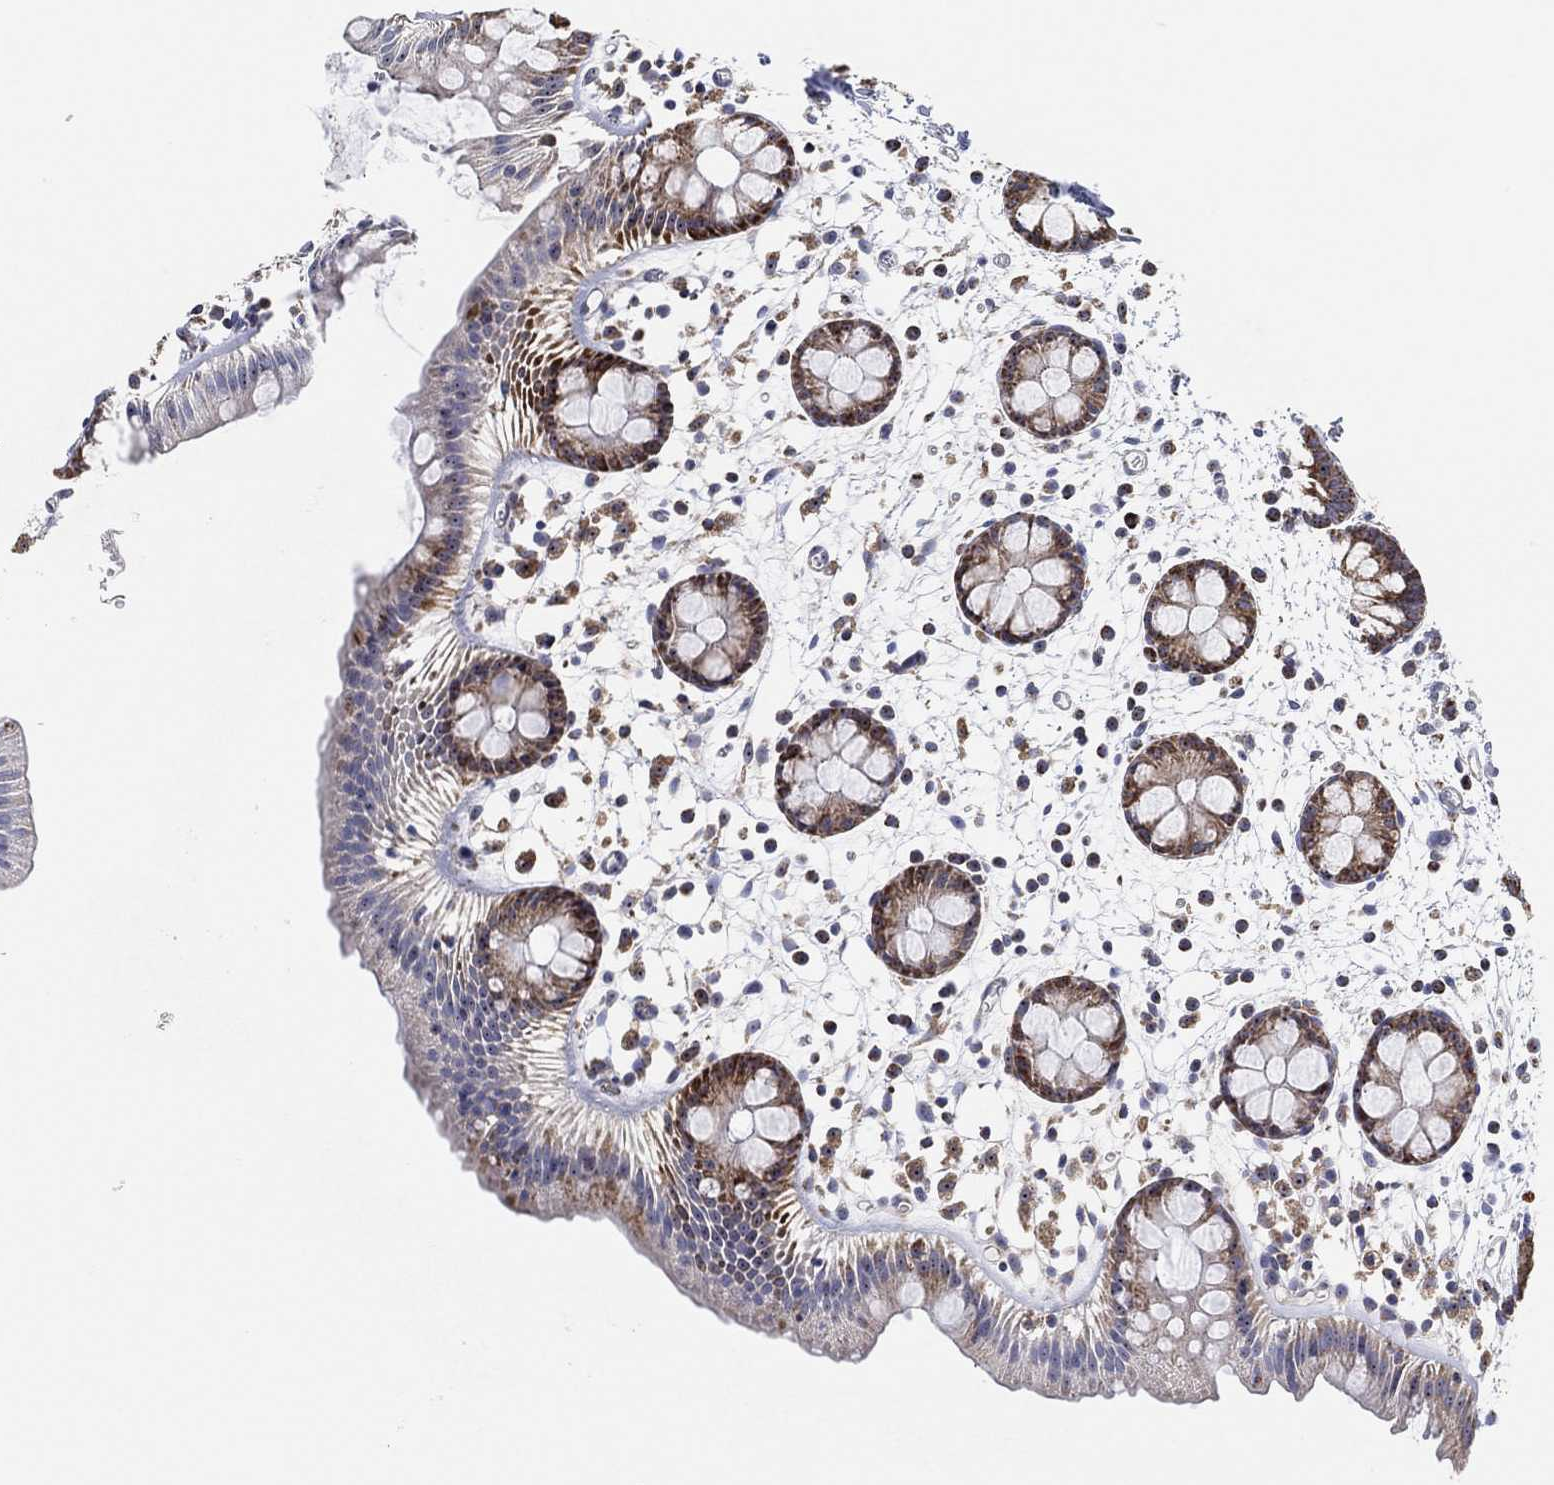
{"staining": {"intensity": "moderate", "quantity": "25%-75%", "location": "cytoplasmic/membranous"}, "tissue": "rectum", "cell_type": "Glandular cells", "image_type": "normal", "snomed": [{"axis": "morphology", "description": "Normal tissue, NOS"}, {"axis": "topography", "description": "Rectum"}], "caption": "Glandular cells reveal moderate cytoplasmic/membranous expression in approximately 25%-75% of cells in unremarkable rectum.", "gene": "GCAT", "patient": {"sex": "male", "age": 57}}